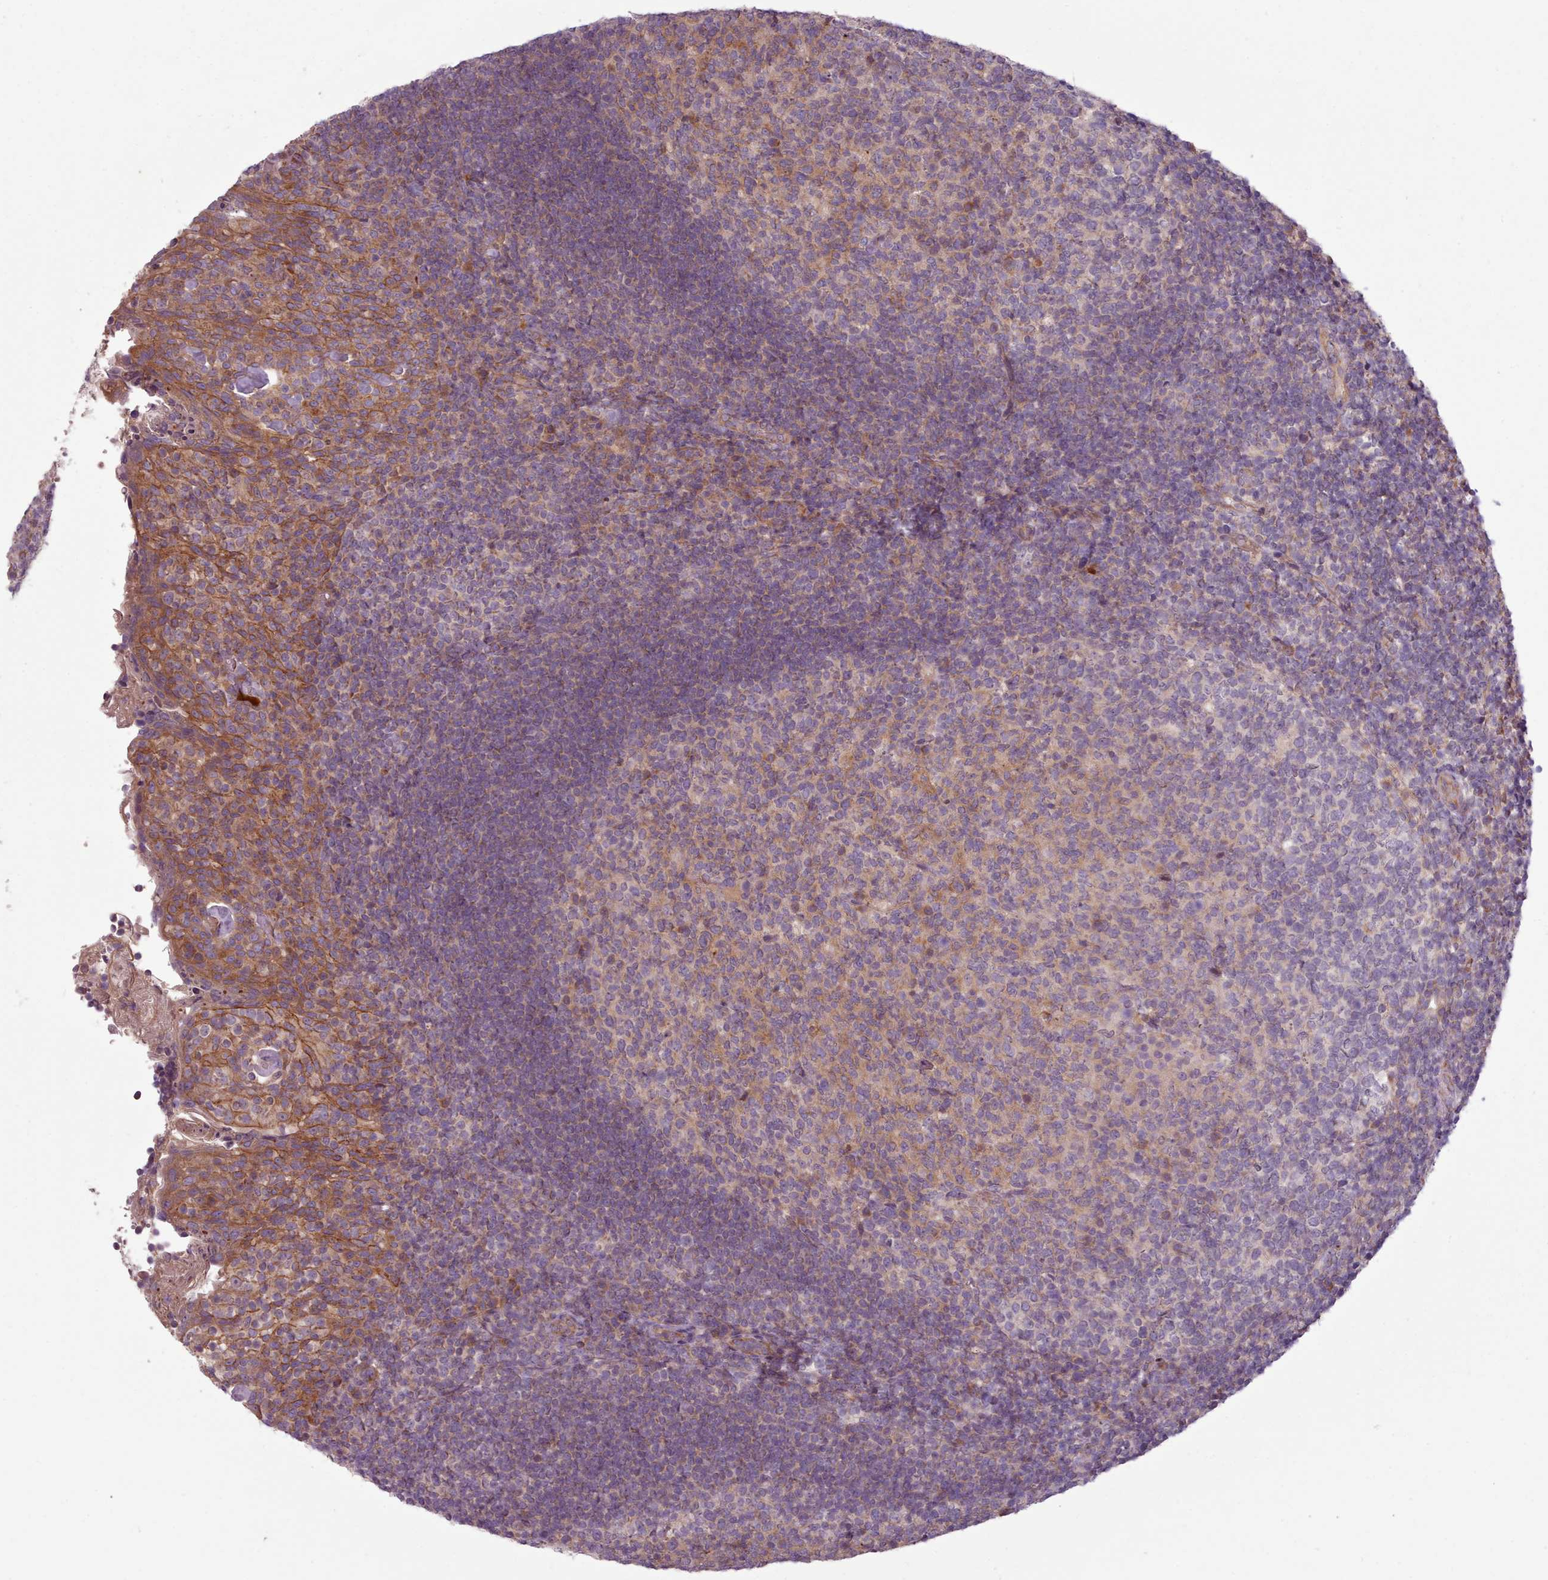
{"staining": {"intensity": "moderate", "quantity": "<25%", "location": "cytoplasmic/membranous"}, "tissue": "tonsil", "cell_type": "Germinal center cells", "image_type": "normal", "snomed": [{"axis": "morphology", "description": "Normal tissue, NOS"}, {"axis": "topography", "description": "Tonsil"}], "caption": "IHC staining of normal tonsil, which displays low levels of moderate cytoplasmic/membranous positivity in about <25% of germinal center cells indicating moderate cytoplasmic/membranous protein staining. The staining was performed using DAB (brown) for protein detection and nuclei were counterstained in hematoxylin (blue).", "gene": "NT5DC2", "patient": {"sex": "female", "age": 10}}